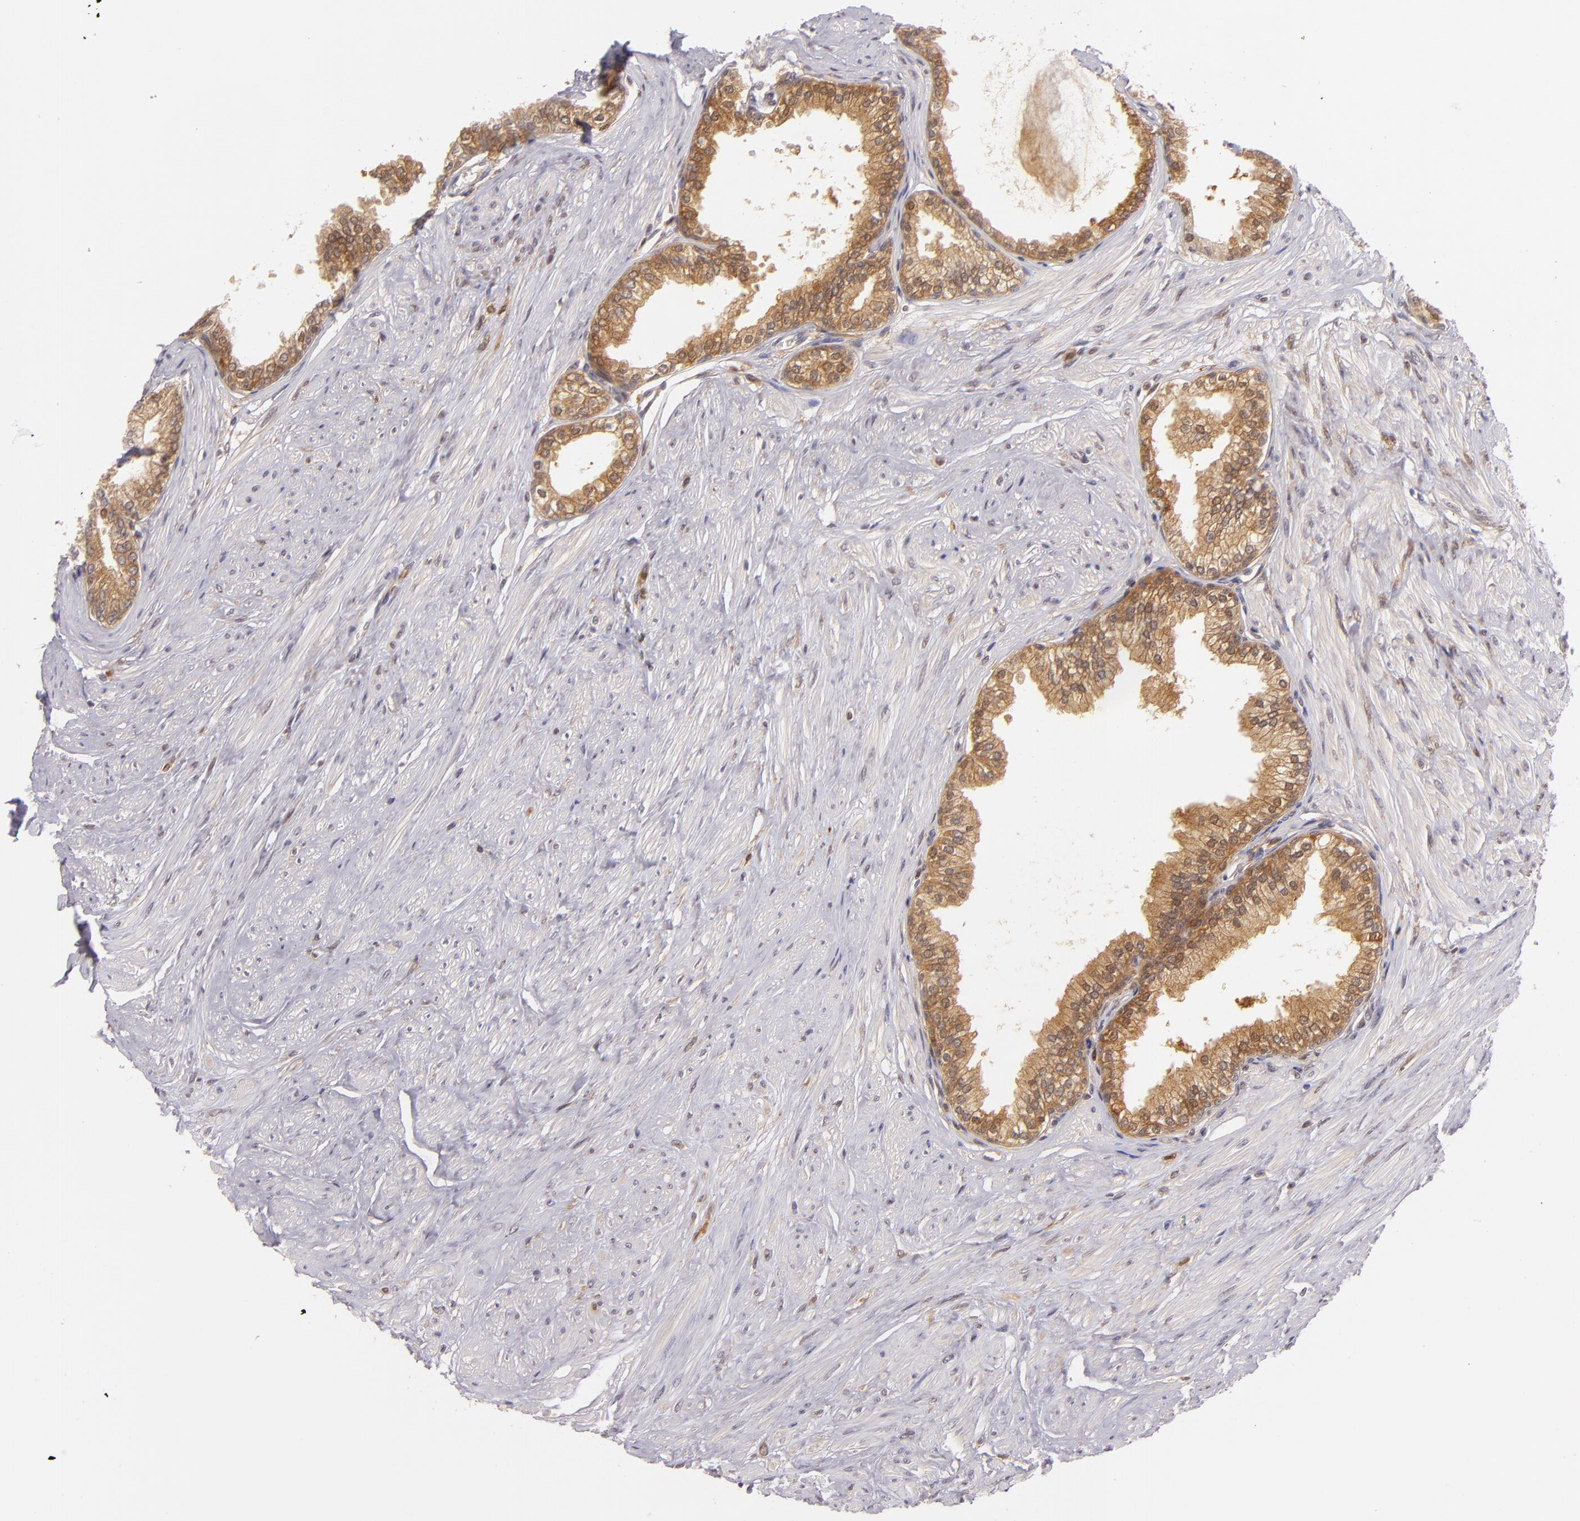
{"staining": {"intensity": "strong", "quantity": ">75%", "location": "cytoplasmic/membranous"}, "tissue": "prostate", "cell_type": "Glandular cells", "image_type": "normal", "snomed": [{"axis": "morphology", "description": "Normal tissue, NOS"}, {"axis": "topography", "description": "Prostate"}], "caption": "This photomicrograph reveals unremarkable prostate stained with immunohistochemistry (IHC) to label a protein in brown. The cytoplasmic/membranous of glandular cells show strong positivity for the protein. Nuclei are counter-stained blue.", "gene": "HSPH1", "patient": {"sex": "male", "age": 64}}